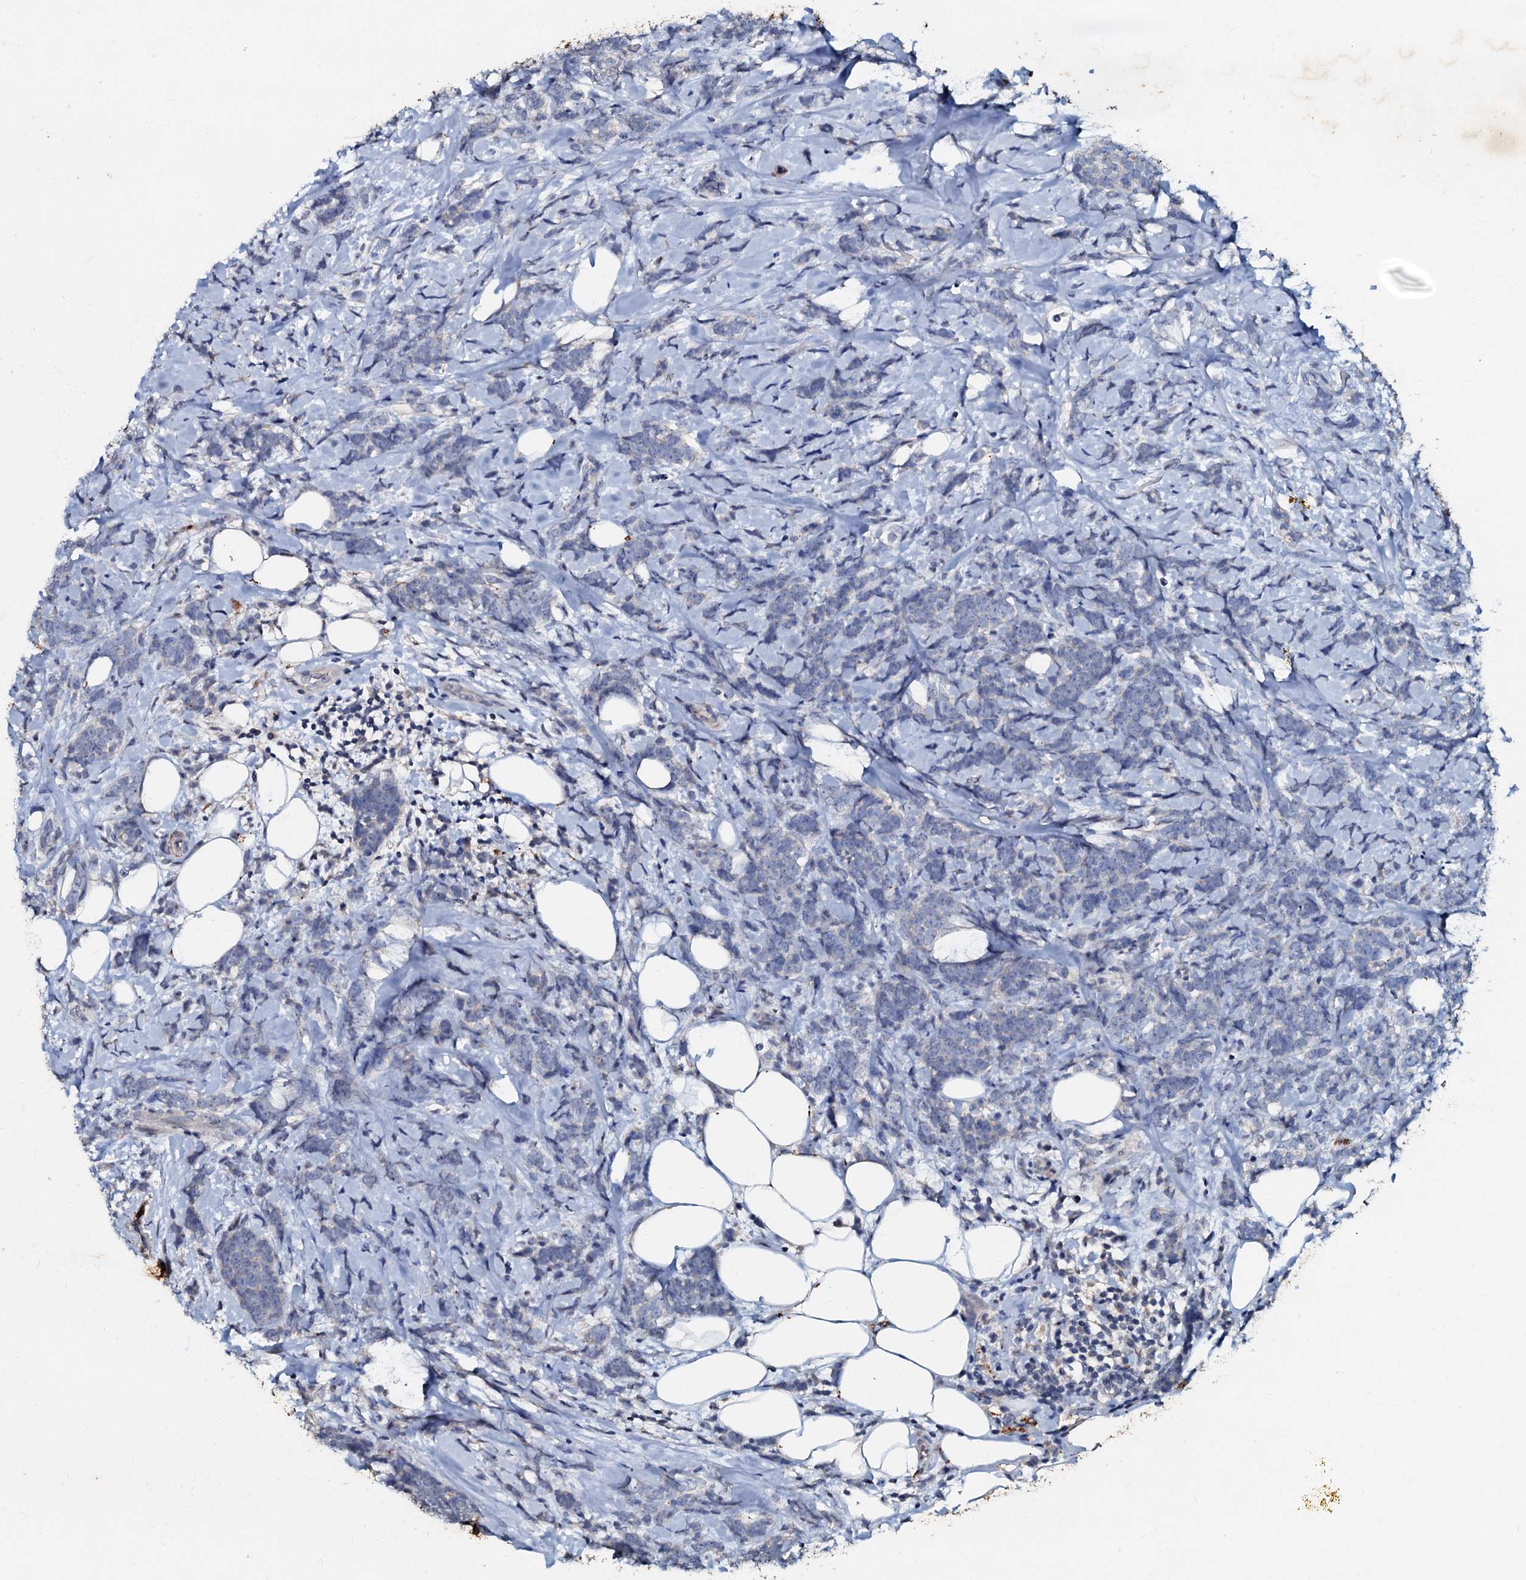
{"staining": {"intensity": "negative", "quantity": "none", "location": "none"}, "tissue": "breast cancer", "cell_type": "Tumor cells", "image_type": "cancer", "snomed": [{"axis": "morphology", "description": "Lobular carcinoma"}, {"axis": "topography", "description": "Breast"}], "caption": "Tumor cells show no significant staining in breast lobular carcinoma.", "gene": "MANSC4", "patient": {"sex": "female", "age": 58}}